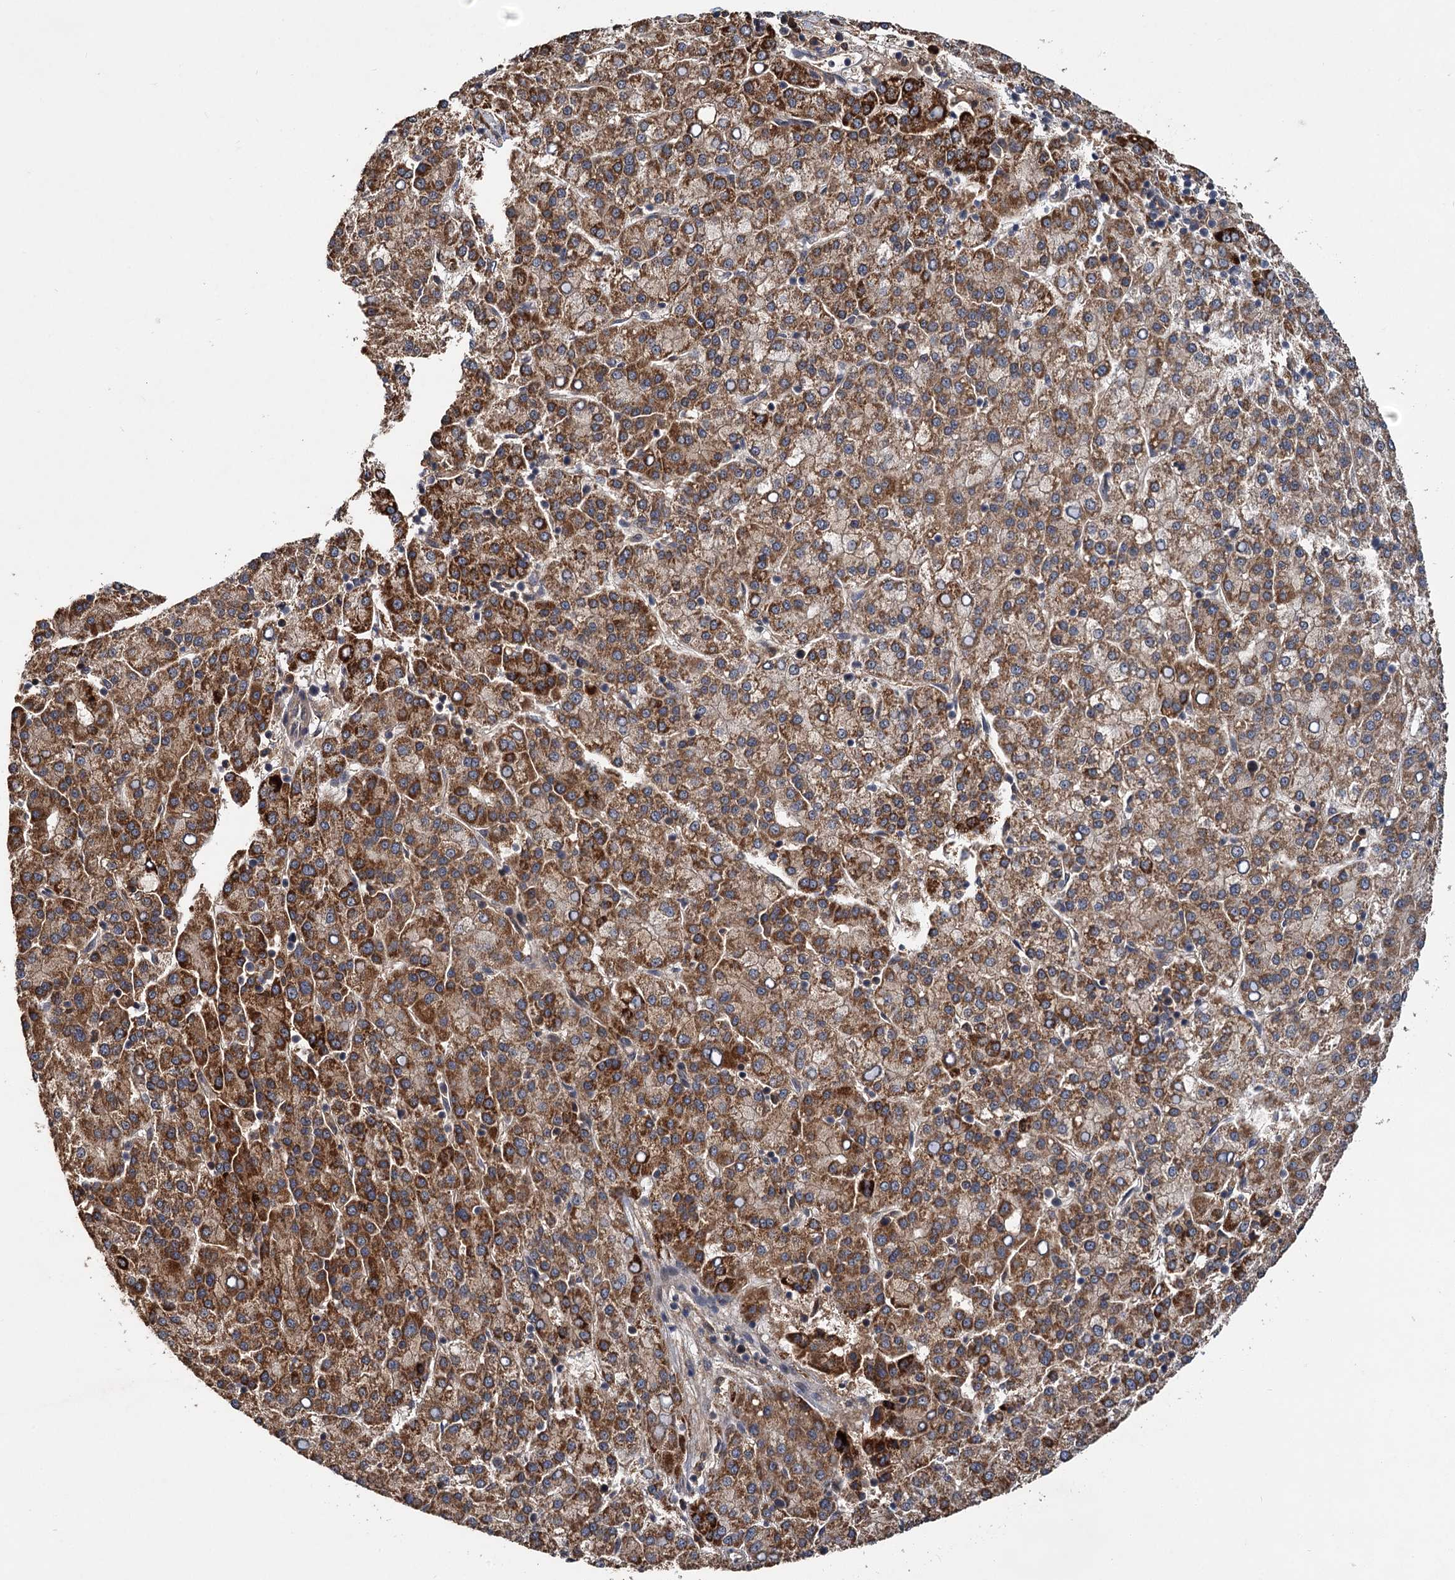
{"staining": {"intensity": "moderate", "quantity": ">75%", "location": "cytoplasmic/membranous"}, "tissue": "liver cancer", "cell_type": "Tumor cells", "image_type": "cancer", "snomed": [{"axis": "morphology", "description": "Carcinoma, Hepatocellular, NOS"}, {"axis": "topography", "description": "Liver"}], "caption": "Immunohistochemical staining of liver cancer (hepatocellular carcinoma) displays medium levels of moderate cytoplasmic/membranous positivity in approximately >75% of tumor cells.", "gene": "MBD6", "patient": {"sex": "female", "age": 58}}